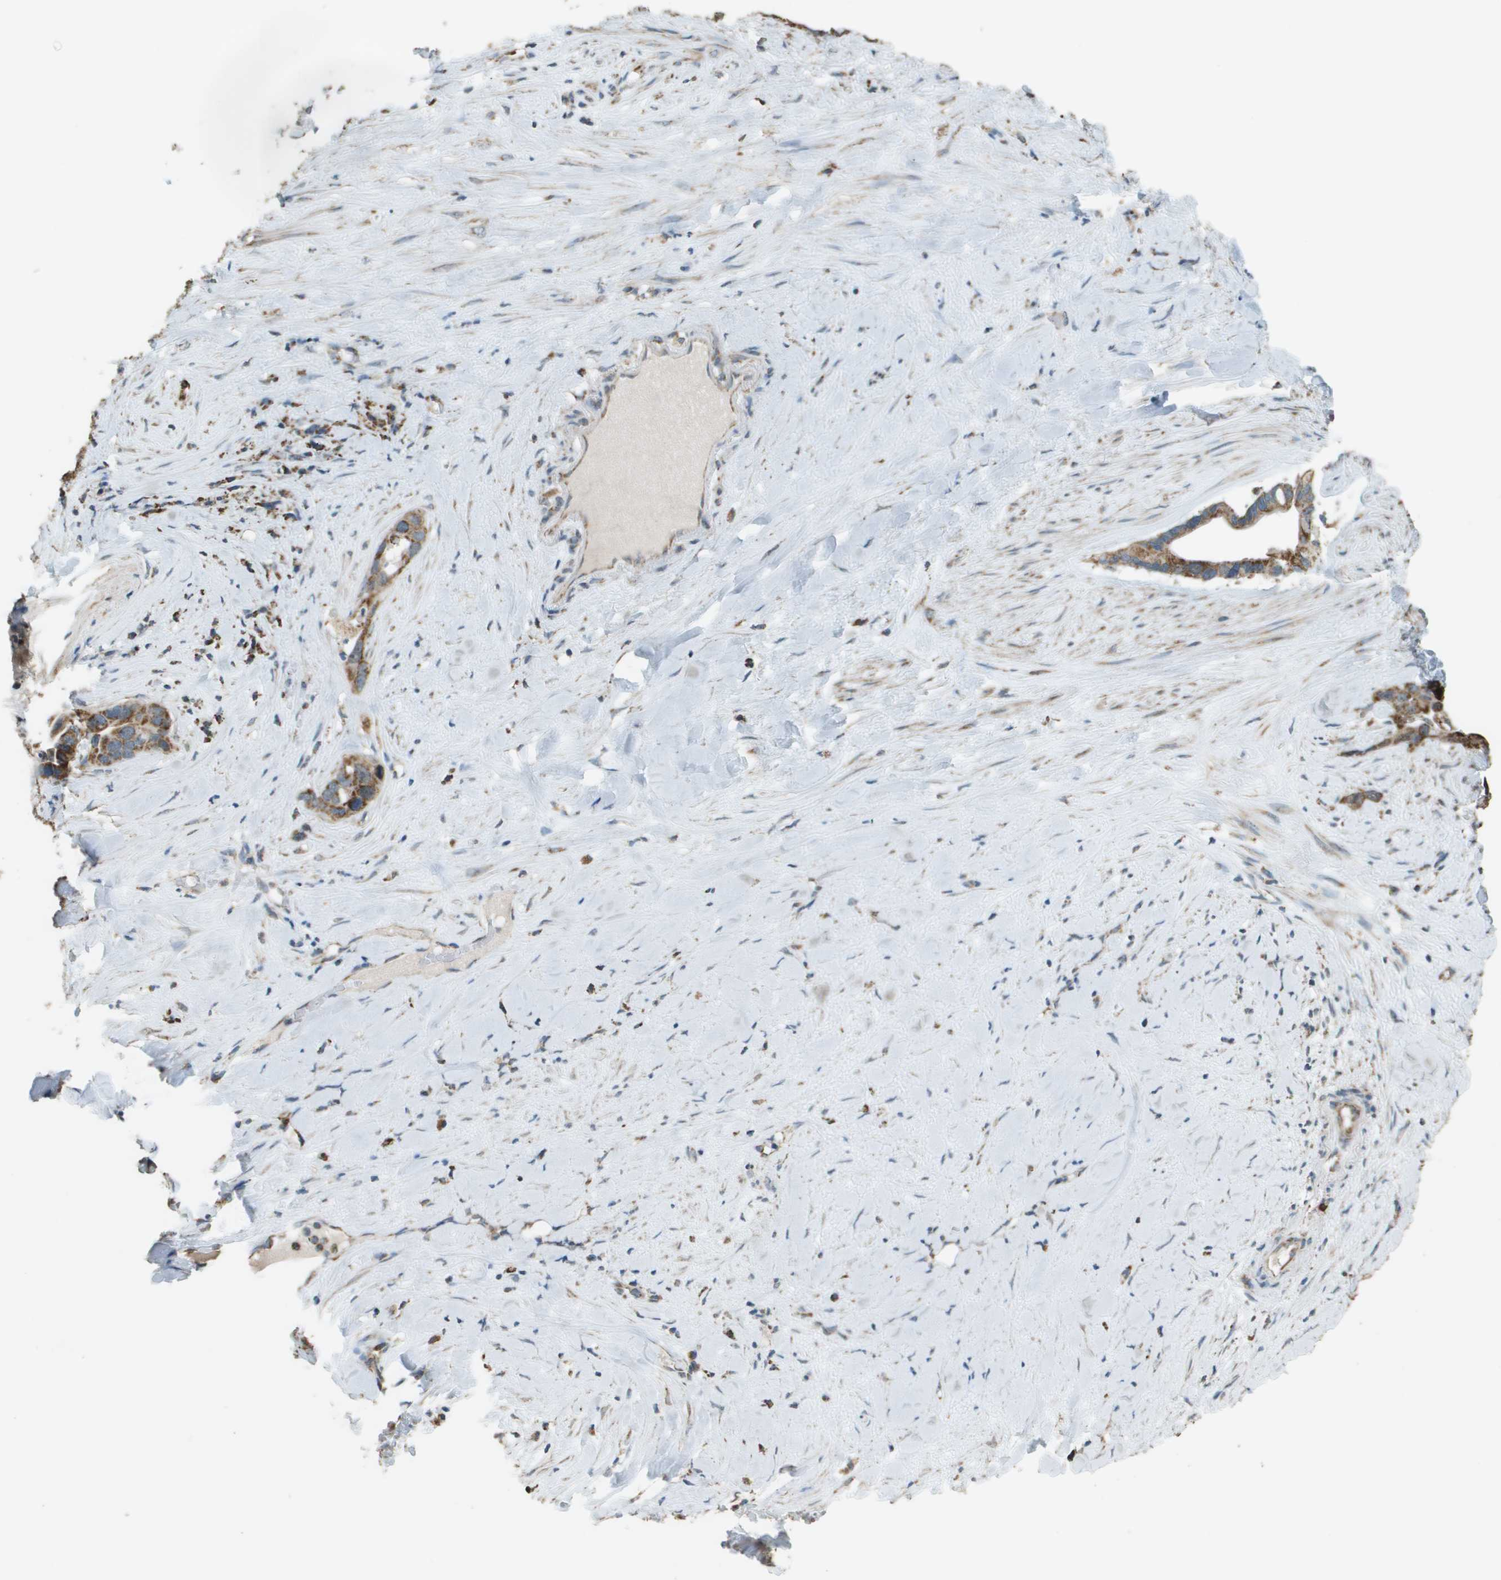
{"staining": {"intensity": "moderate", "quantity": ">75%", "location": "cytoplasmic/membranous"}, "tissue": "liver cancer", "cell_type": "Tumor cells", "image_type": "cancer", "snomed": [{"axis": "morphology", "description": "Cholangiocarcinoma"}, {"axis": "topography", "description": "Liver"}], "caption": "Protein expression by immunohistochemistry (IHC) reveals moderate cytoplasmic/membranous staining in about >75% of tumor cells in liver cancer. (brown staining indicates protein expression, while blue staining denotes nuclei).", "gene": "FH", "patient": {"sex": "female", "age": 65}}